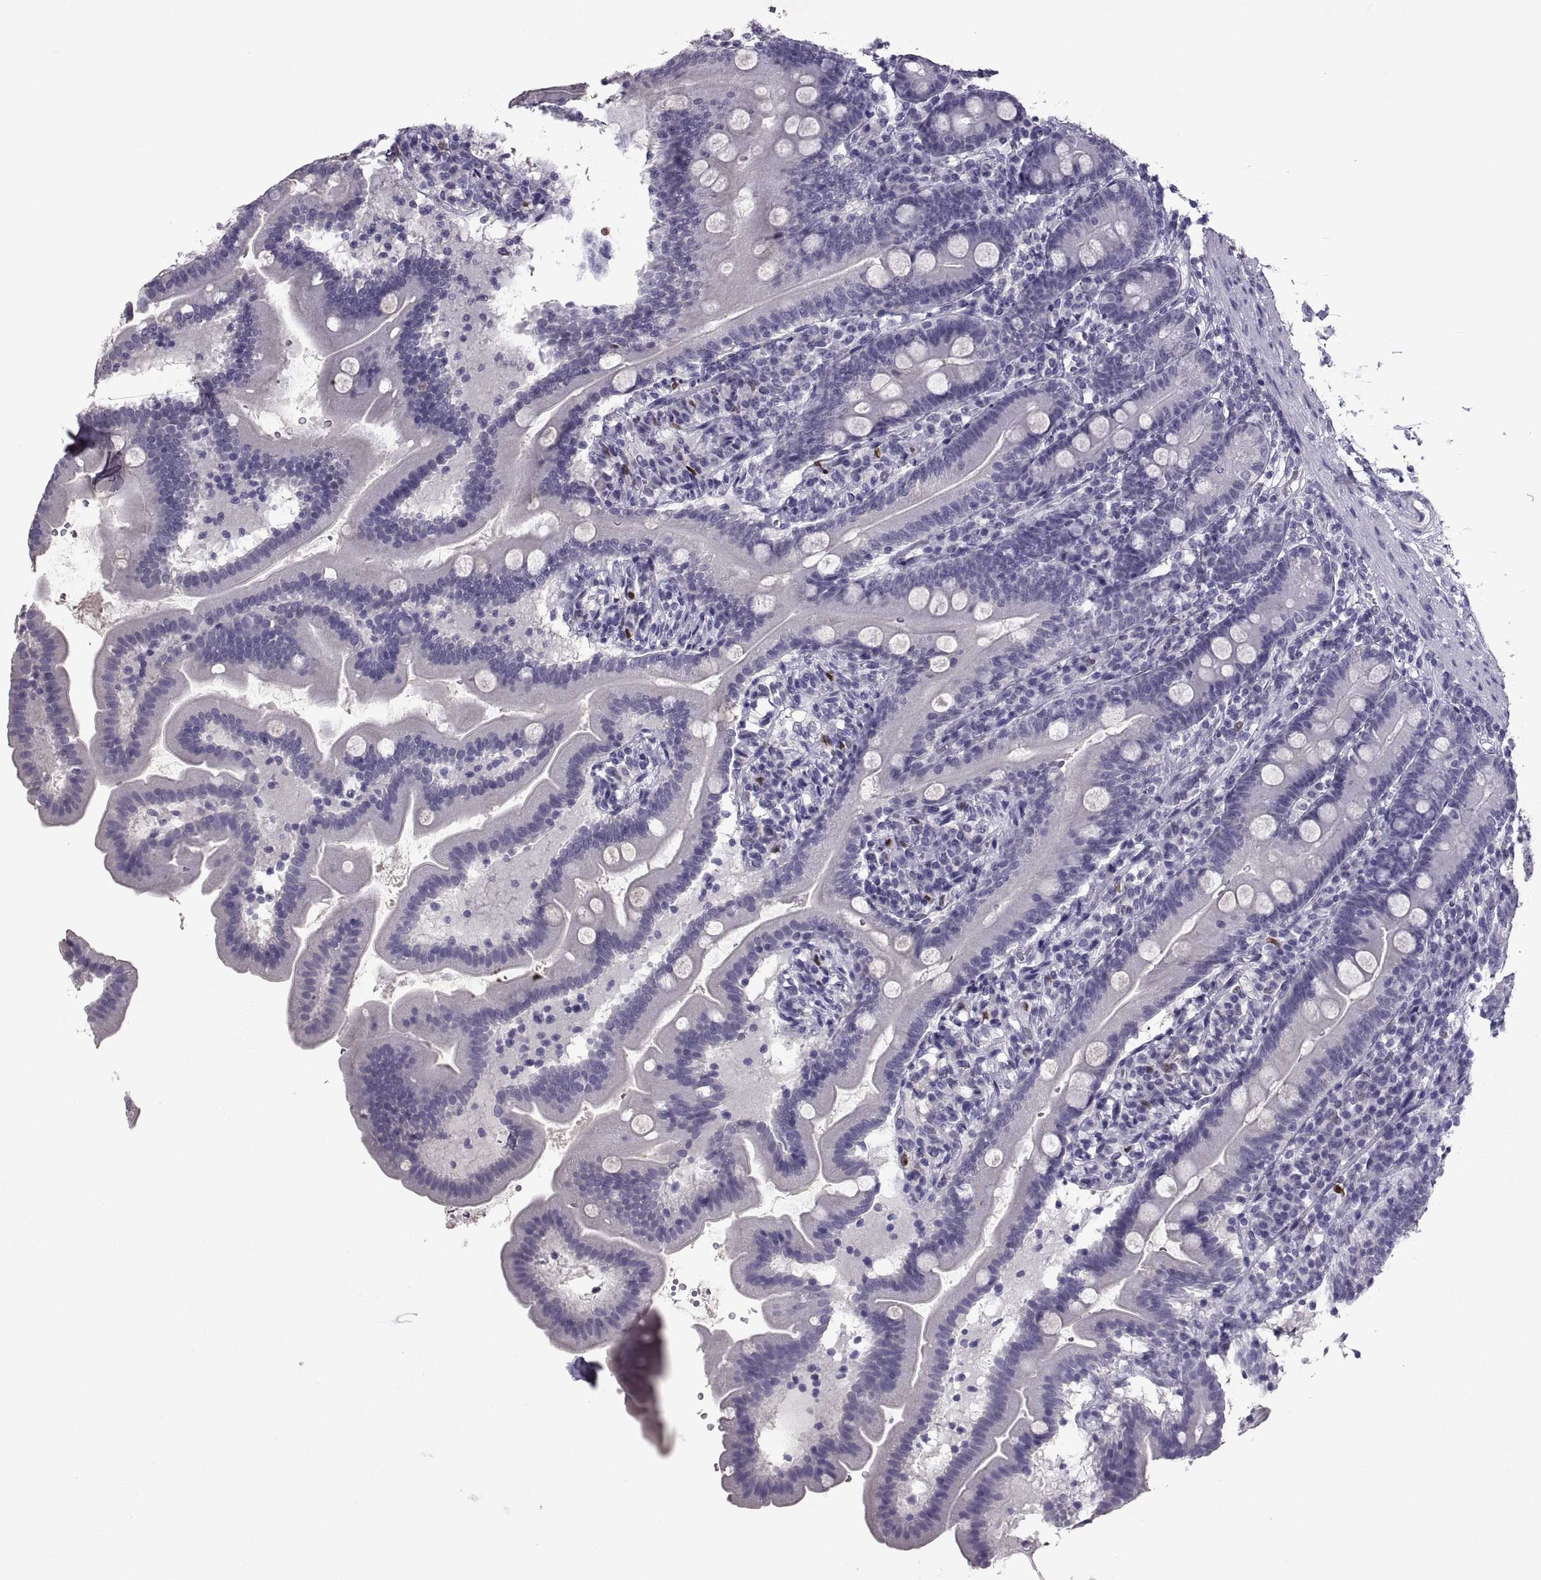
{"staining": {"intensity": "negative", "quantity": "none", "location": "none"}, "tissue": "duodenum", "cell_type": "Glandular cells", "image_type": "normal", "snomed": [{"axis": "morphology", "description": "Normal tissue, NOS"}, {"axis": "topography", "description": "Duodenum"}], "caption": "Micrograph shows no significant protein staining in glandular cells of benign duodenum.", "gene": "SOX21", "patient": {"sex": "female", "age": 67}}